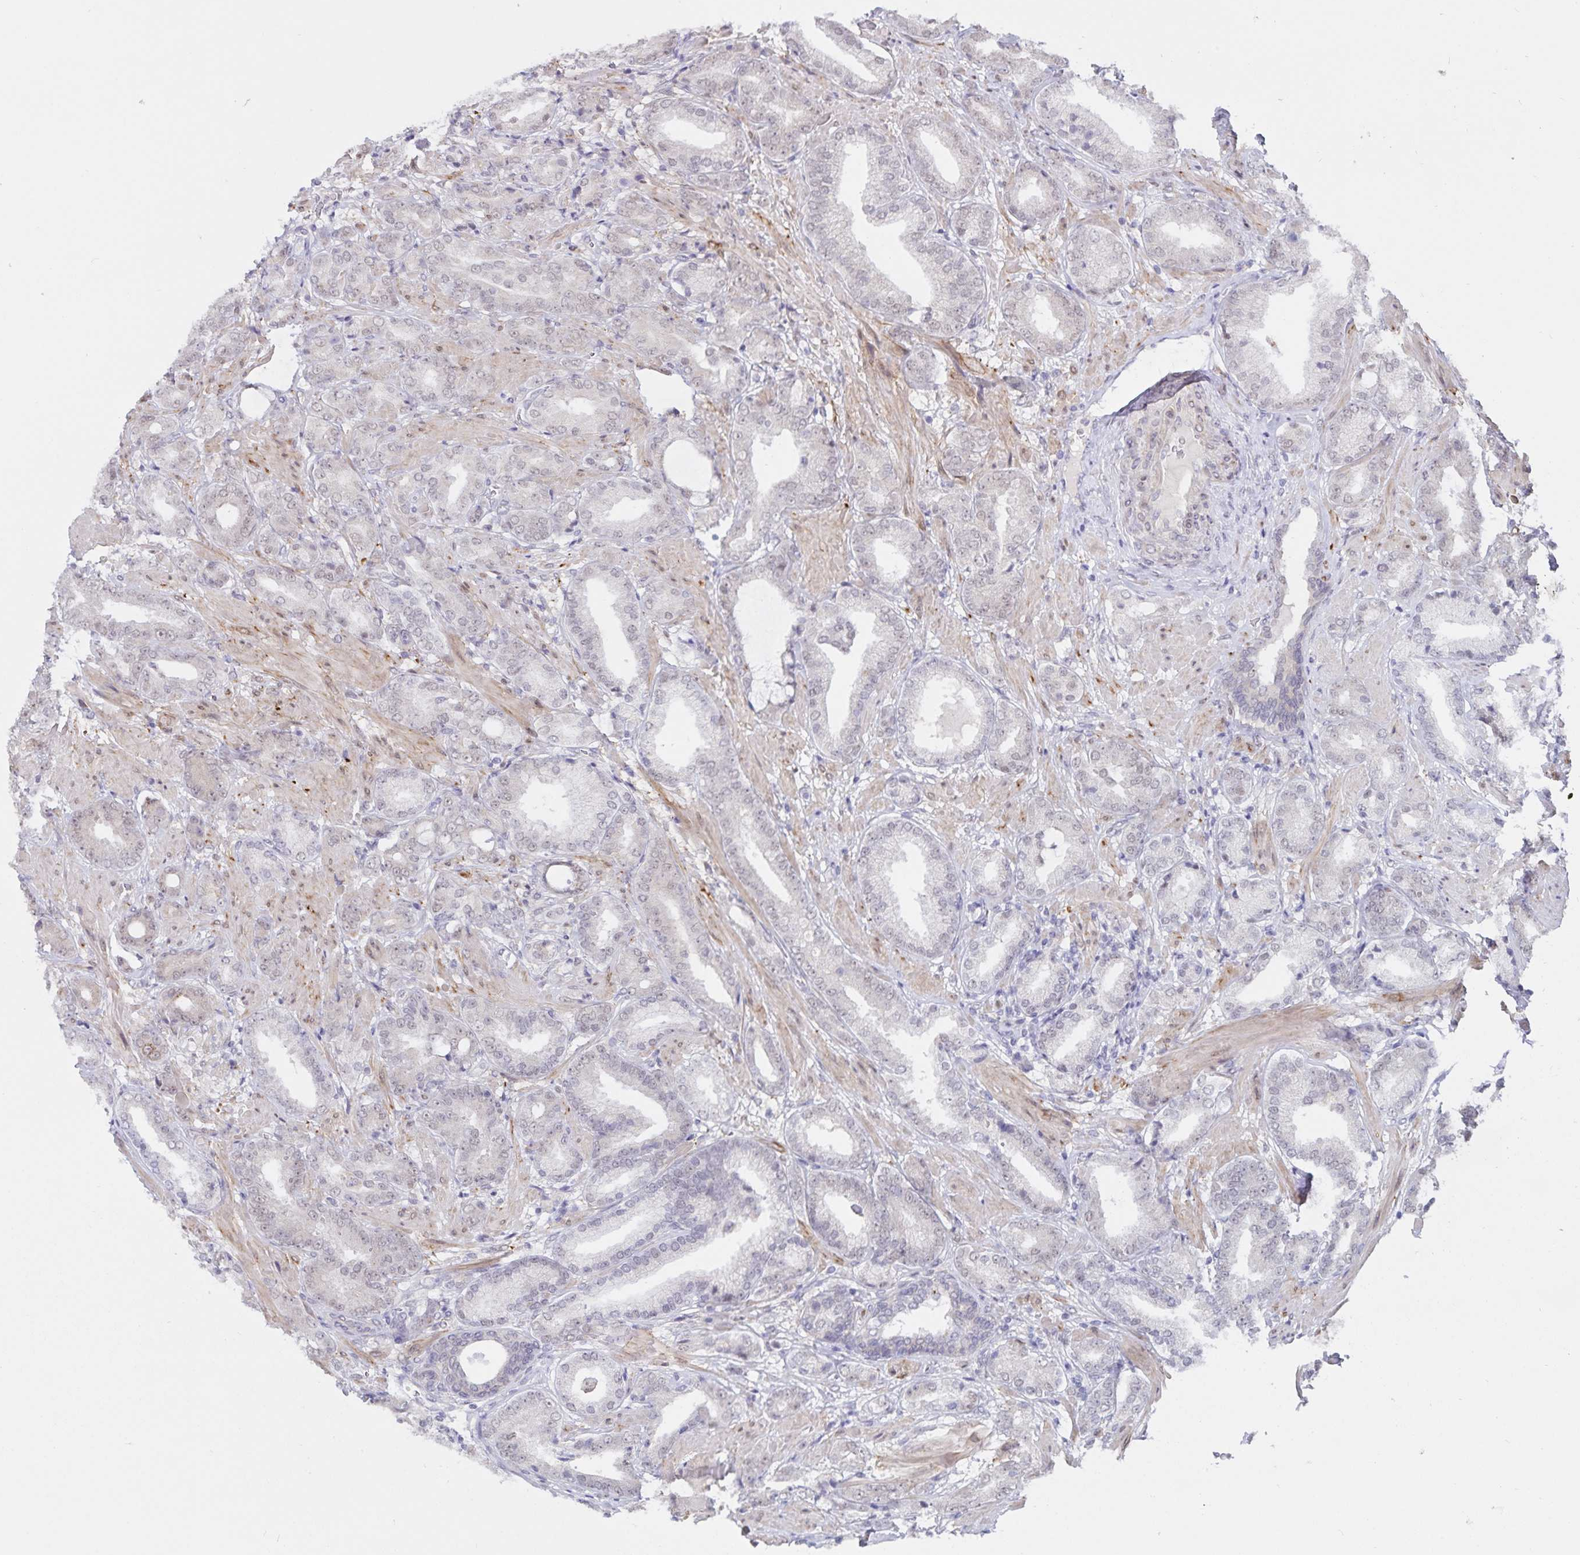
{"staining": {"intensity": "negative", "quantity": "none", "location": "none"}, "tissue": "prostate cancer", "cell_type": "Tumor cells", "image_type": "cancer", "snomed": [{"axis": "morphology", "description": "Adenocarcinoma, High grade"}, {"axis": "topography", "description": "Prostate"}], "caption": "Immunohistochemistry histopathology image of human prostate cancer (high-grade adenocarcinoma) stained for a protein (brown), which demonstrates no staining in tumor cells.", "gene": "ATP2A2", "patient": {"sex": "male", "age": 56}}